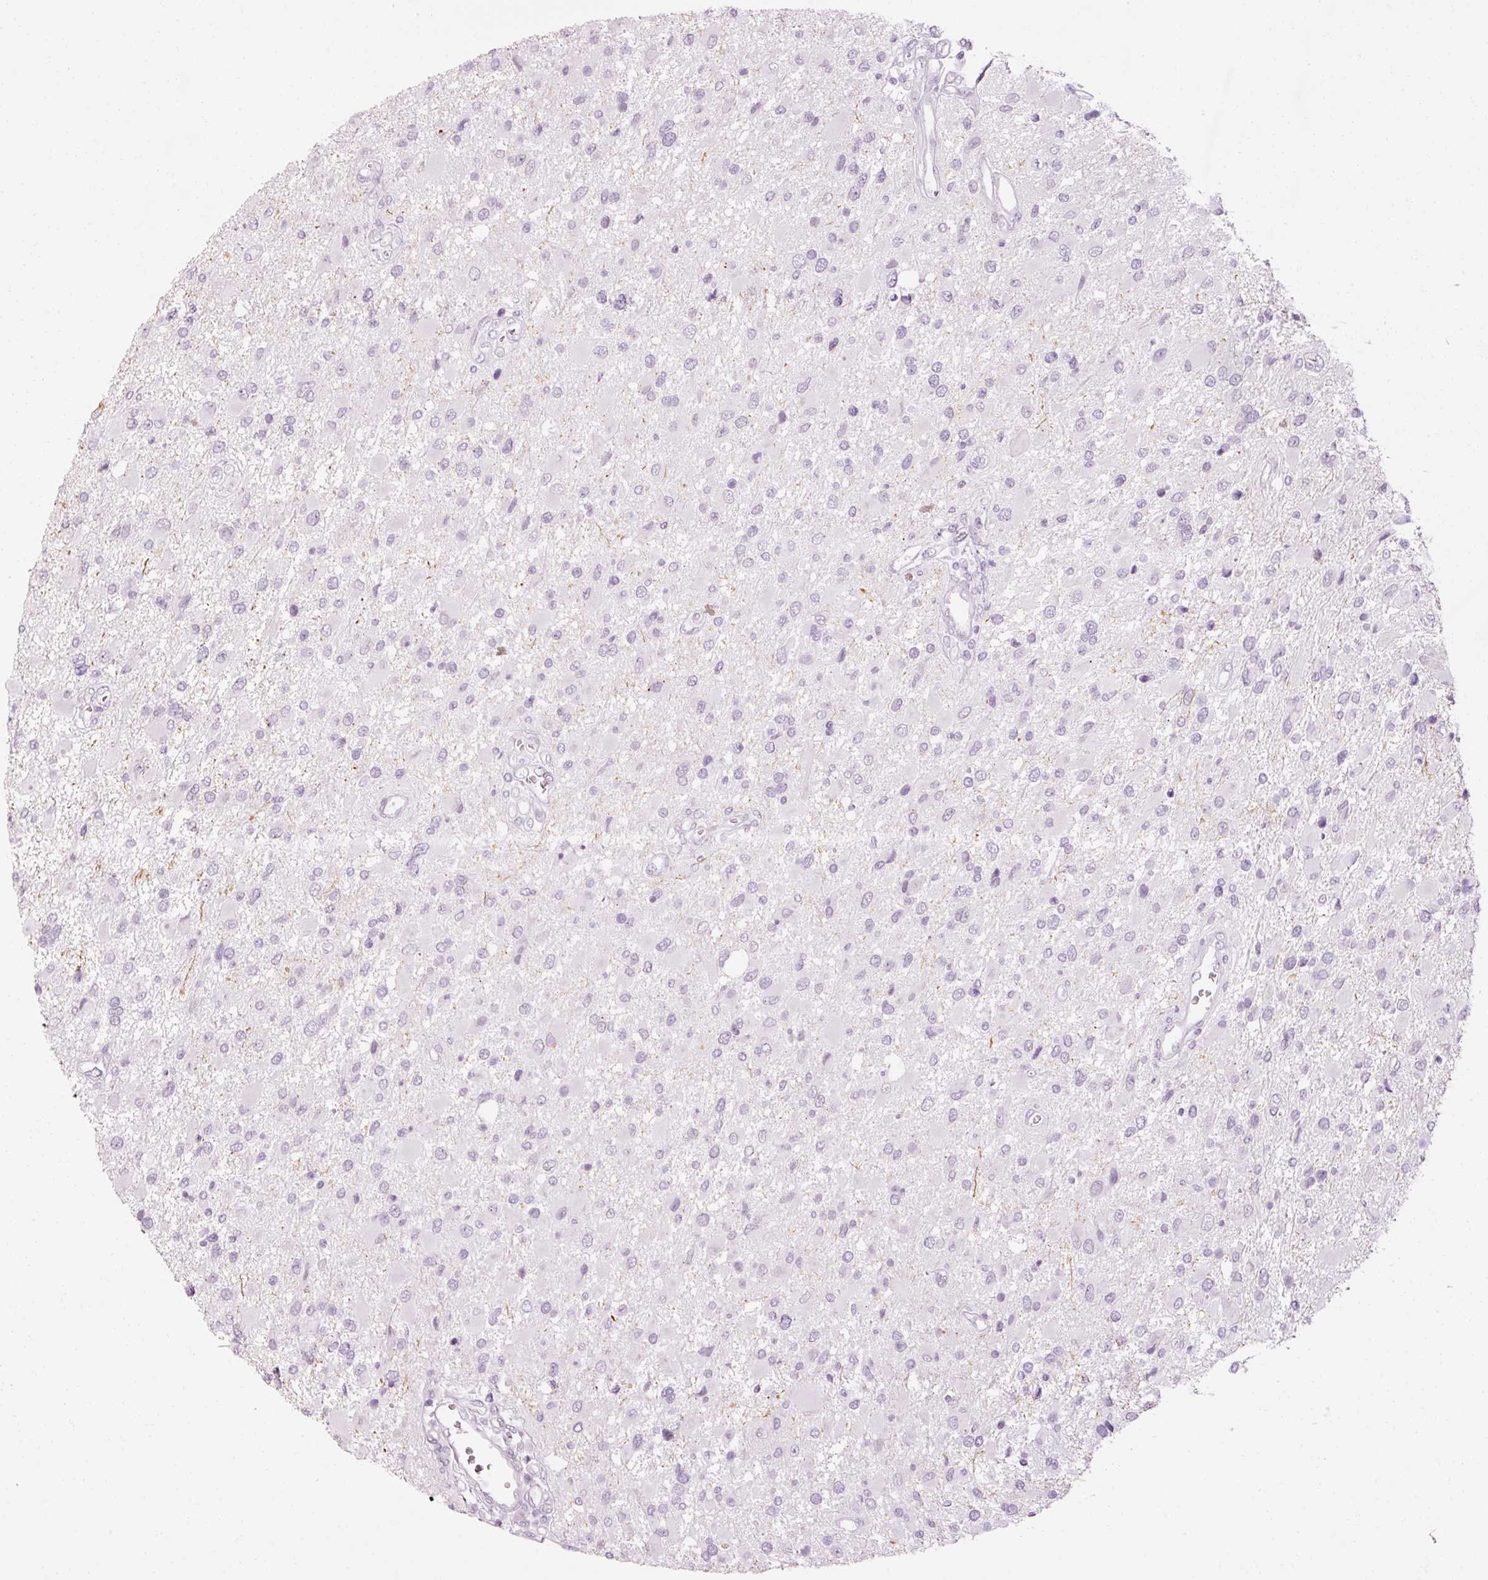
{"staining": {"intensity": "negative", "quantity": "none", "location": "none"}, "tissue": "glioma", "cell_type": "Tumor cells", "image_type": "cancer", "snomed": [{"axis": "morphology", "description": "Glioma, malignant, High grade"}, {"axis": "topography", "description": "Brain"}], "caption": "Malignant glioma (high-grade) was stained to show a protein in brown. There is no significant staining in tumor cells. Nuclei are stained in blue.", "gene": "ANKRD20A1", "patient": {"sex": "male", "age": 53}}